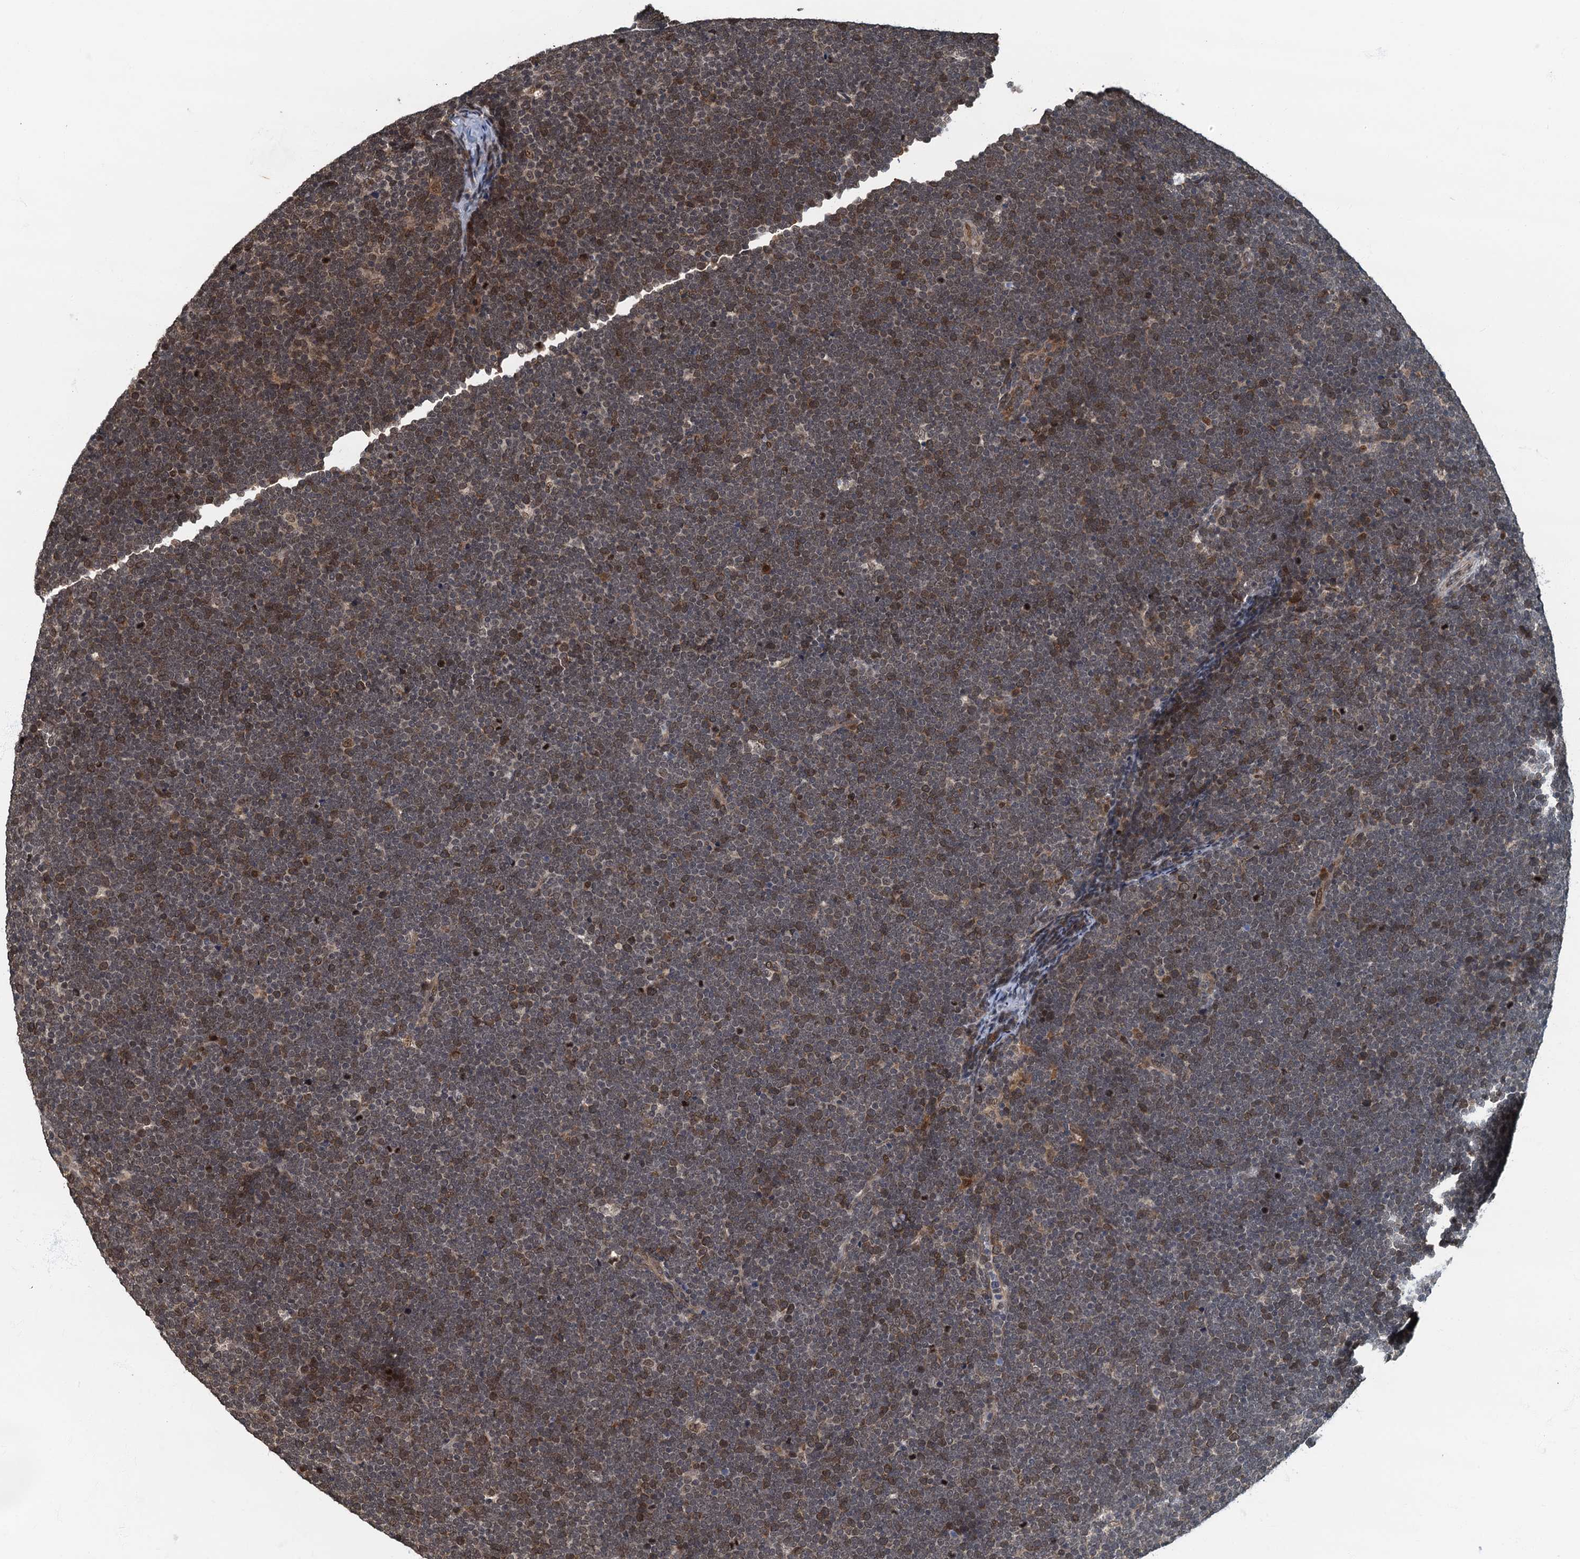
{"staining": {"intensity": "moderate", "quantity": "<25%", "location": "cytoplasmic/membranous,nuclear"}, "tissue": "lymphoma", "cell_type": "Tumor cells", "image_type": "cancer", "snomed": [{"axis": "morphology", "description": "Malignant lymphoma, non-Hodgkin's type, High grade"}, {"axis": "topography", "description": "Lymph node"}], "caption": "Immunohistochemistry image of neoplastic tissue: human high-grade malignant lymphoma, non-Hodgkin's type stained using immunohistochemistry (IHC) displays low levels of moderate protein expression localized specifically in the cytoplasmic/membranous and nuclear of tumor cells, appearing as a cytoplasmic/membranous and nuclear brown color.", "gene": "CKAP2L", "patient": {"sex": "male", "age": 13}}